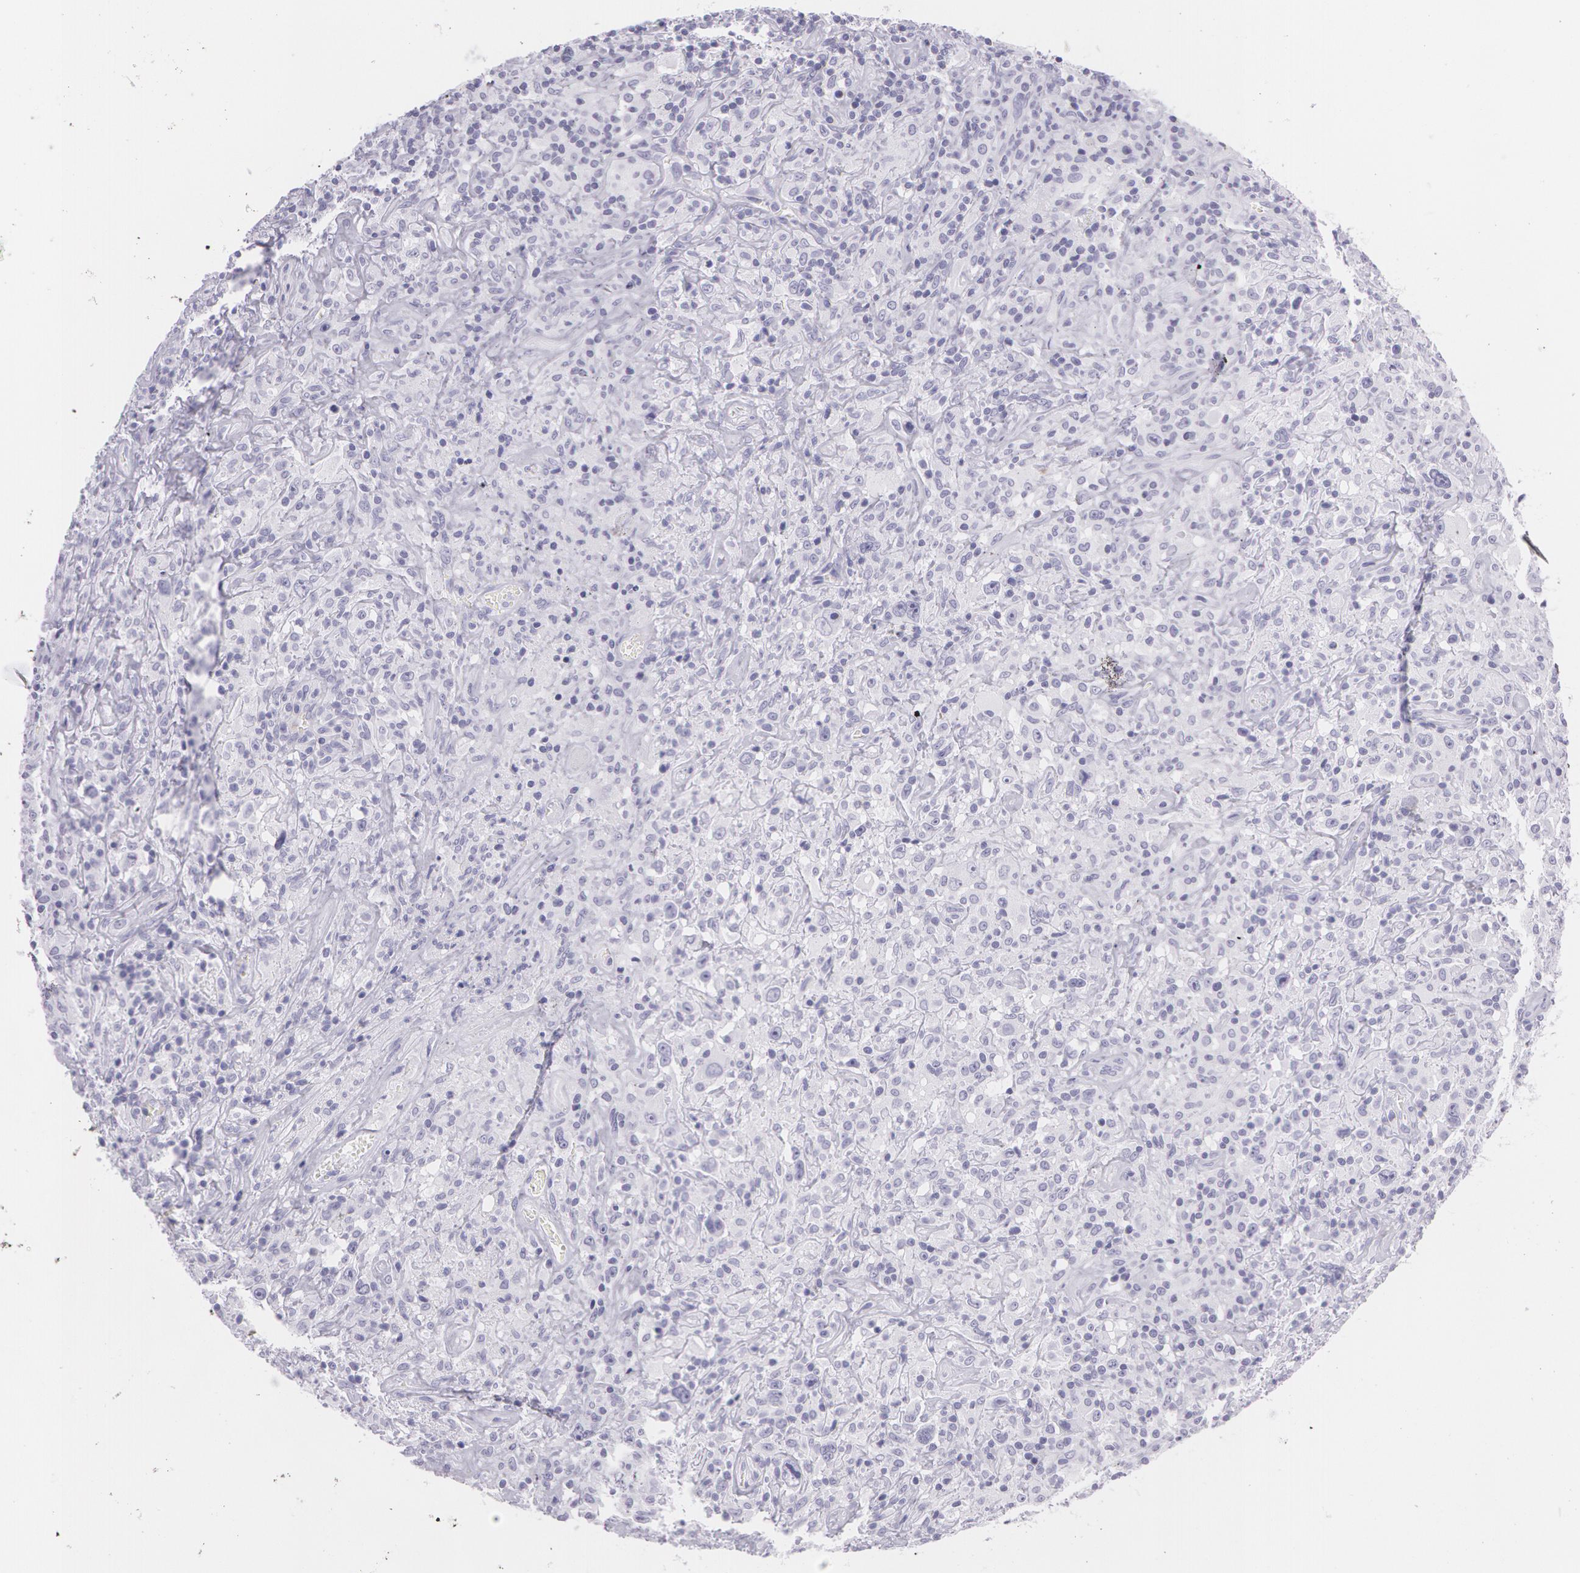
{"staining": {"intensity": "negative", "quantity": "none", "location": "none"}, "tissue": "lymphoma", "cell_type": "Tumor cells", "image_type": "cancer", "snomed": [{"axis": "morphology", "description": "Hodgkin's disease, NOS"}, {"axis": "topography", "description": "Lymph node"}], "caption": "There is no significant positivity in tumor cells of Hodgkin's disease.", "gene": "SNCG", "patient": {"sex": "male", "age": 46}}